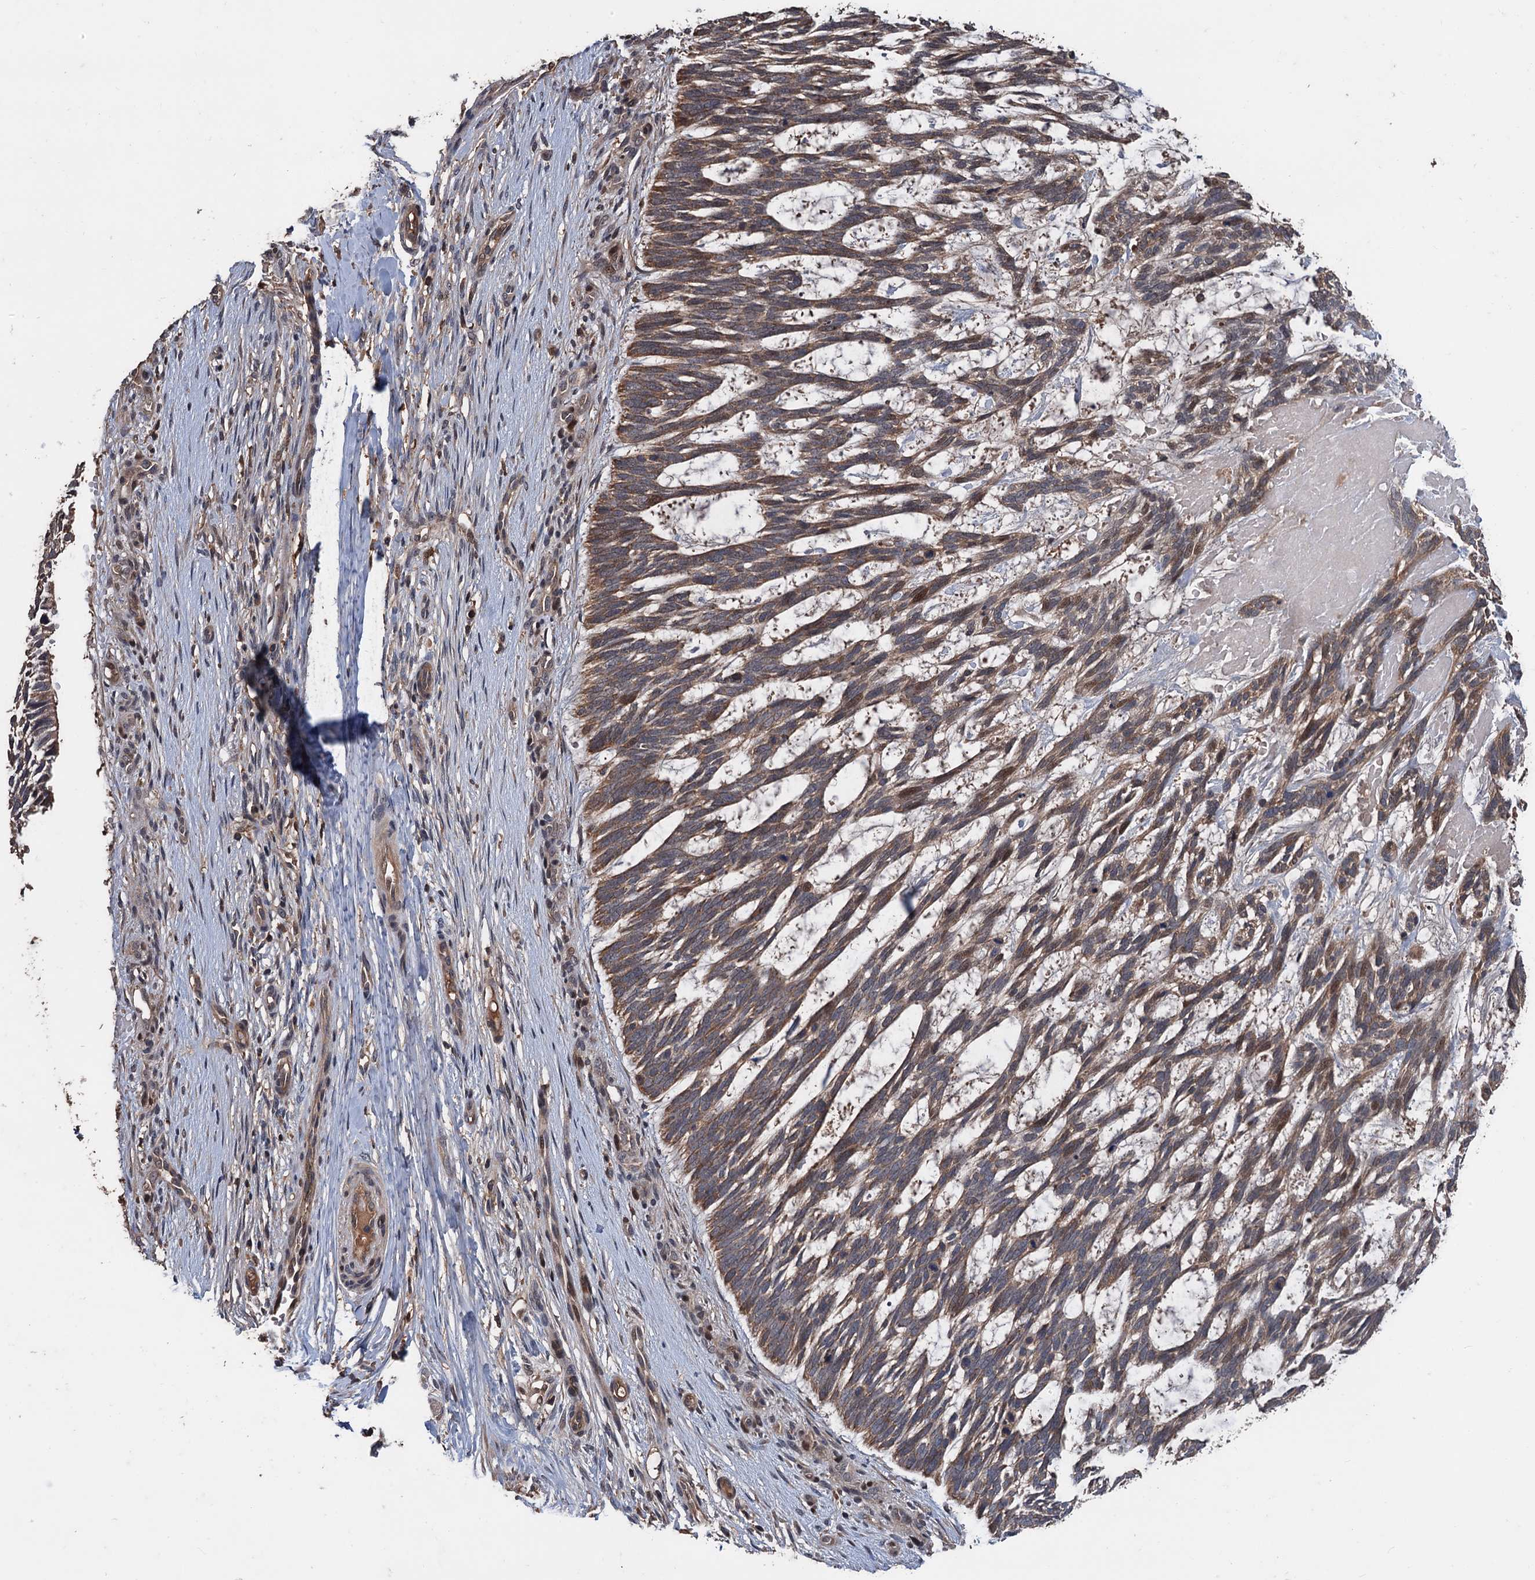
{"staining": {"intensity": "moderate", "quantity": "25%-75%", "location": "cytoplasmic/membranous"}, "tissue": "skin cancer", "cell_type": "Tumor cells", "image_type": "cancer", "snomed": [{"axis": "morphology", "description": "Basal cell carcinoma"}, {"axis": "topography", "description": "Skin"}], "caption": "Skin basal cell carcinoma was stained to show a protein in brown. There is medium levels of moderate cytoplasmic/membranous expression in approximately 25%-75% of tumor cells.", "gene": "ZNF438", "patient": {"sex": "male", "age": 88}}